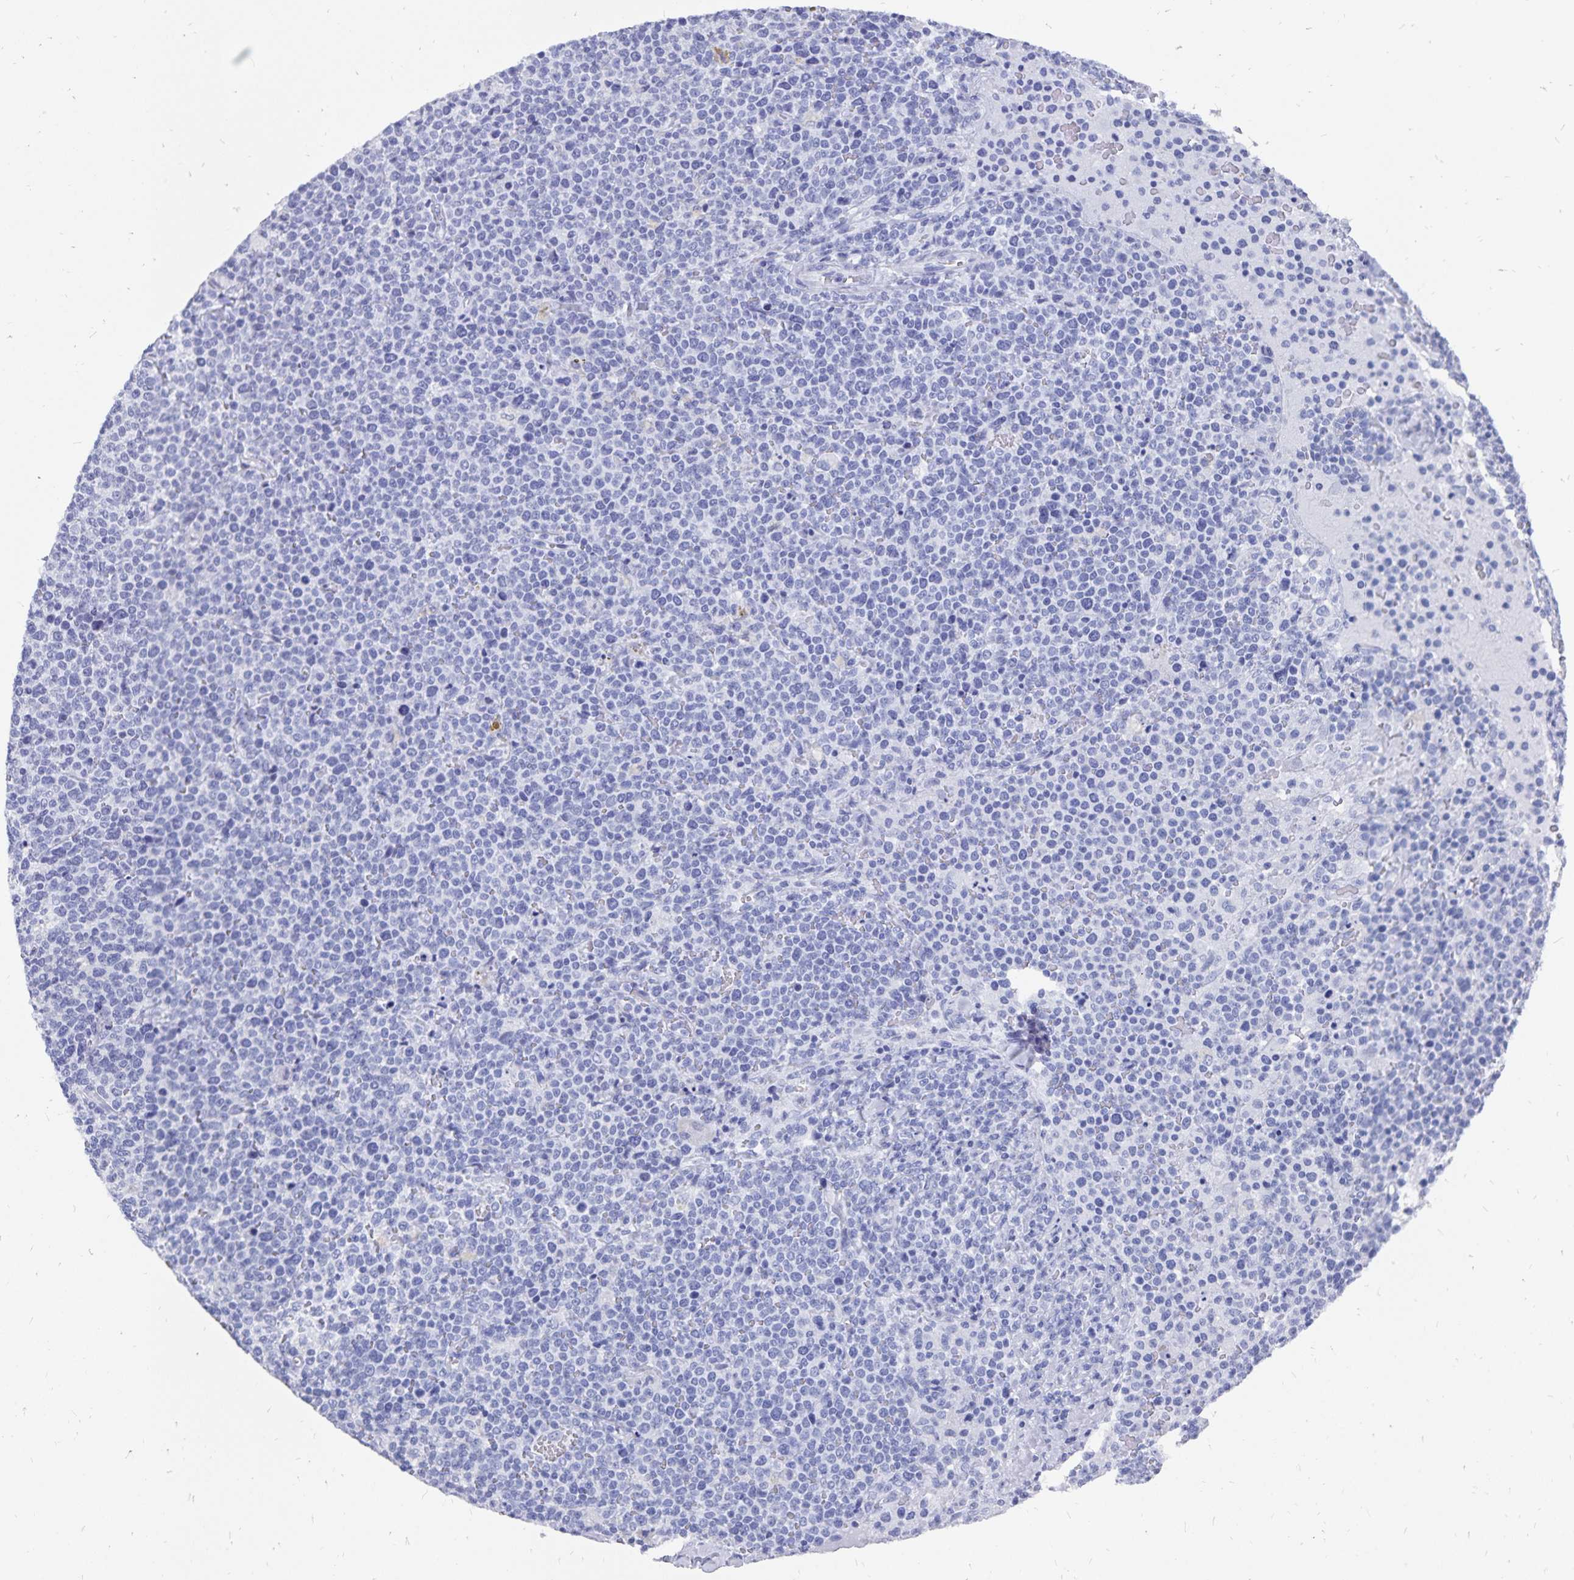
{"staining": {"intensity": "negative", "quantity": "none", "location": "none"}, "tissue": "lymphoma", "cell_type": "Tumor cells", "image_type": "cancer", "snomed": [{"axis": "morphology", "description": "Malignant lymphoma, non-Hodgkin's type, High grade"}, {"axis": "topography", "description": "Lymph node"}], "caption": "This is a micrograph of IHC staining of lymphoma, which shows no positivity in tumor cells.", "gene": "ADH1A", "patient": {"sex": "male", "age": 61}}